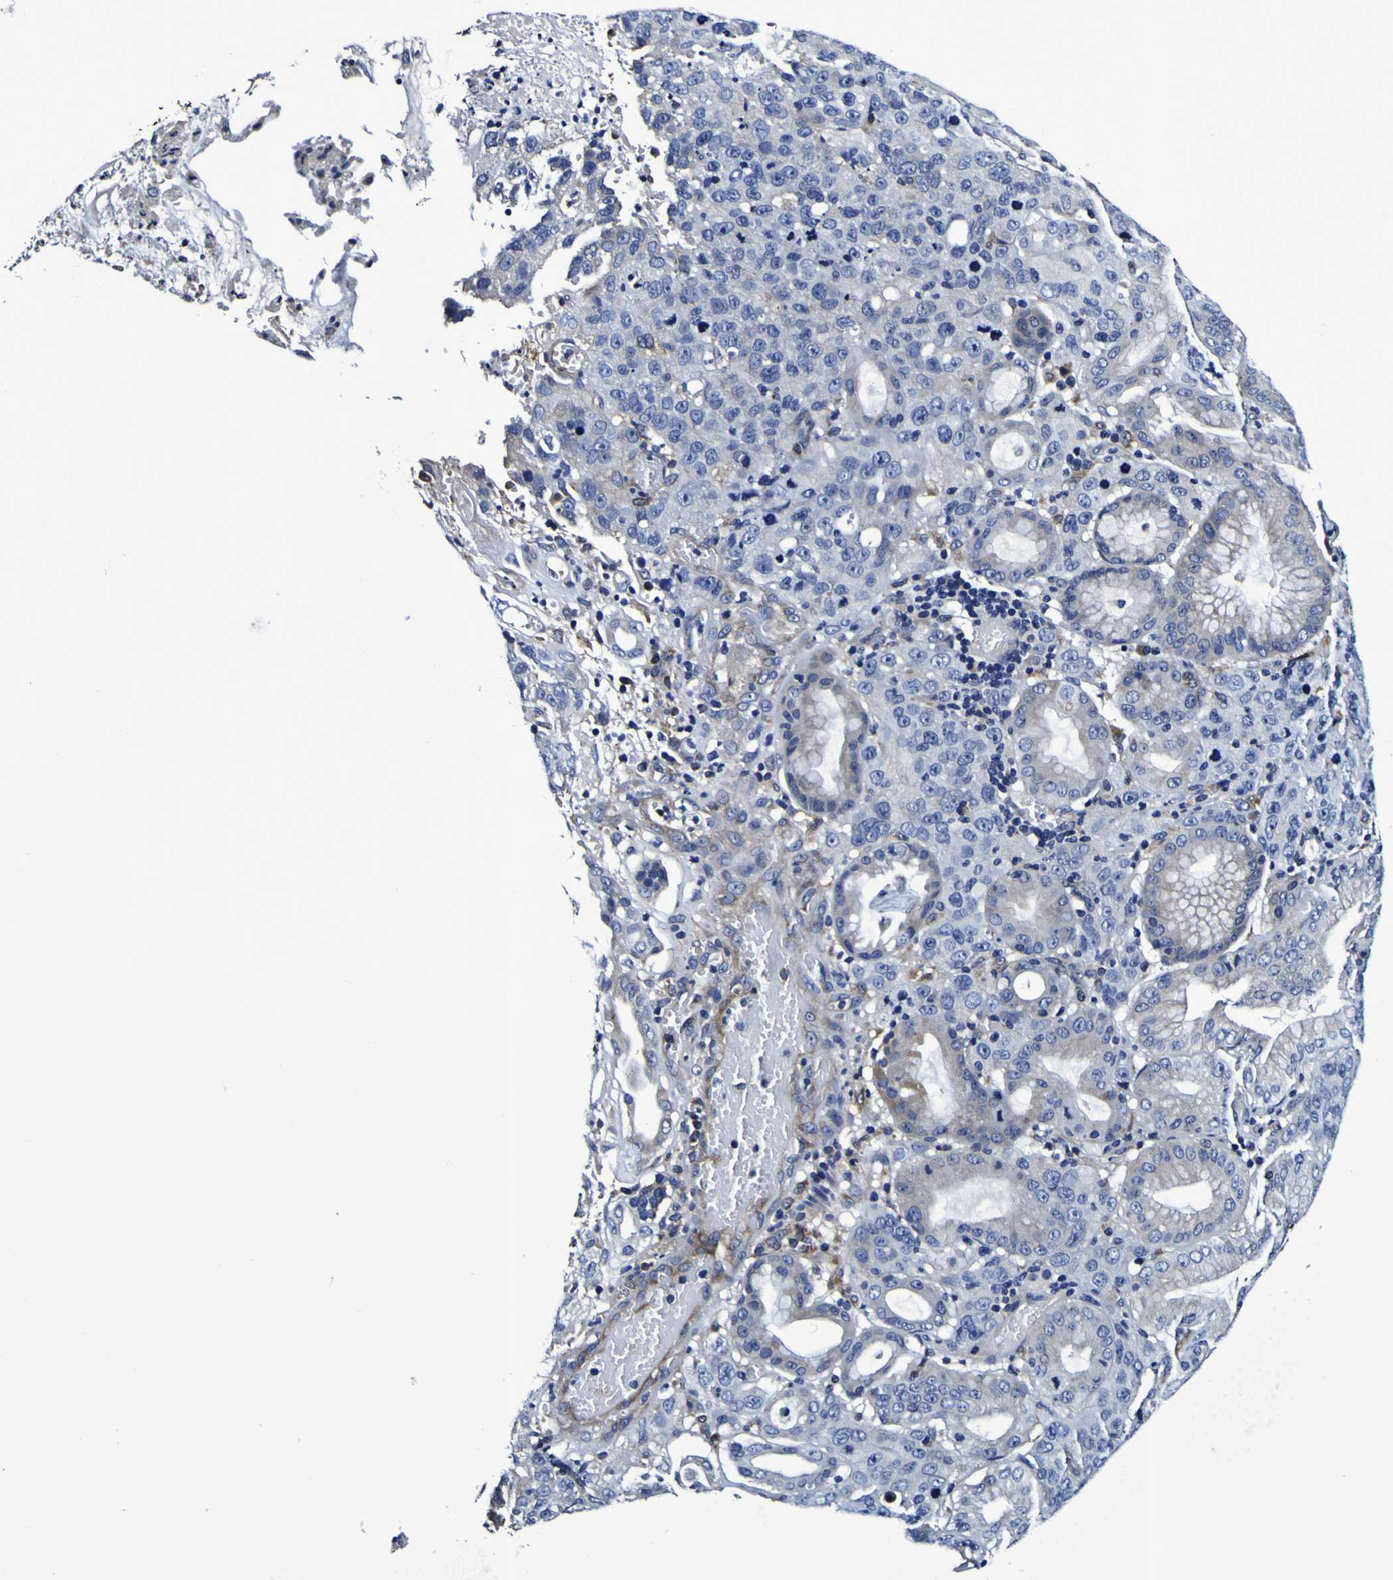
{"staining": {"intensity": "negative", "quantity": "none", "location": "none"}, "tissue": "stomach cancer", "cell_type": "Tumor cells", "image_type": "cancer", "snomed": [{"axis": "morphology", "description": "Normal tissue, NOS"}, {"axis": "morphology", "description": "Adenocarcinoma, NOS"}, {"axis": "topography", "description": "Stomach"}], "caption": "Photomicrograph shows no significant protein expression in tumor cells of stomach adenocarcinoma. (DAB (3,3'-diaminobenzidine) IHC visualized using brightfield microscopy, high magnification).", "gene": "GPX1", "patient": {"sex": "male", "age": 48}}